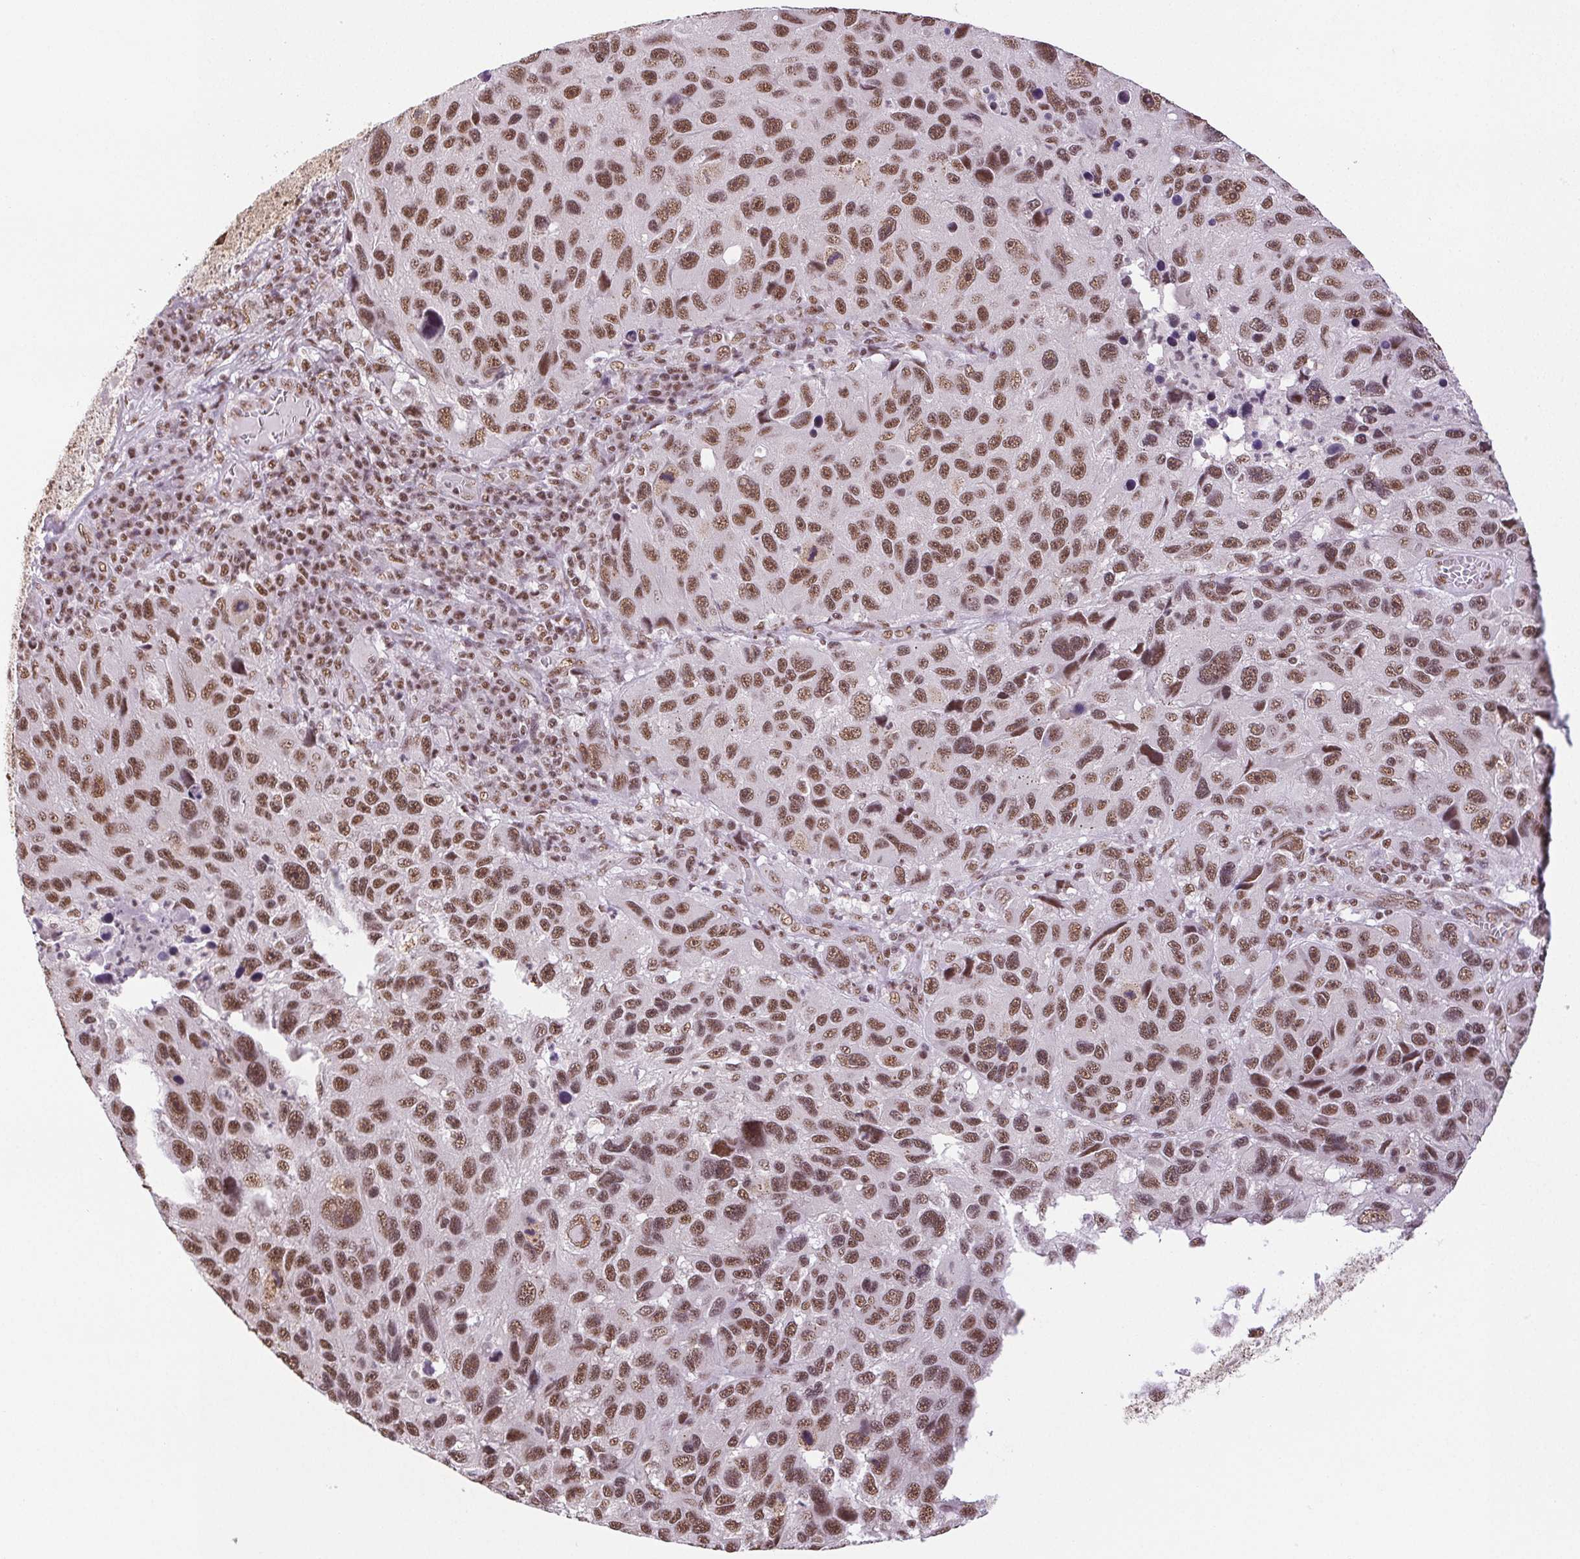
{"staining": {"intensity": "moderate", "quantity": ">75%", "location": "nuclear"}, "tissue": "melanoma", "cell_type": "Tumor cells", "image_type": "cancer", "snomed": [{"axis": "morphology", "description": "Malignant melanoma, NOS"}, {"axis": "topography", "description": "Skin"}], "caption": "A medium amount of moderate nuclear positivity is seen in about >75% of tumor cells in melanoma tissue.", "gene": "IK", "patient": {"sex": "male", "age": 53}}